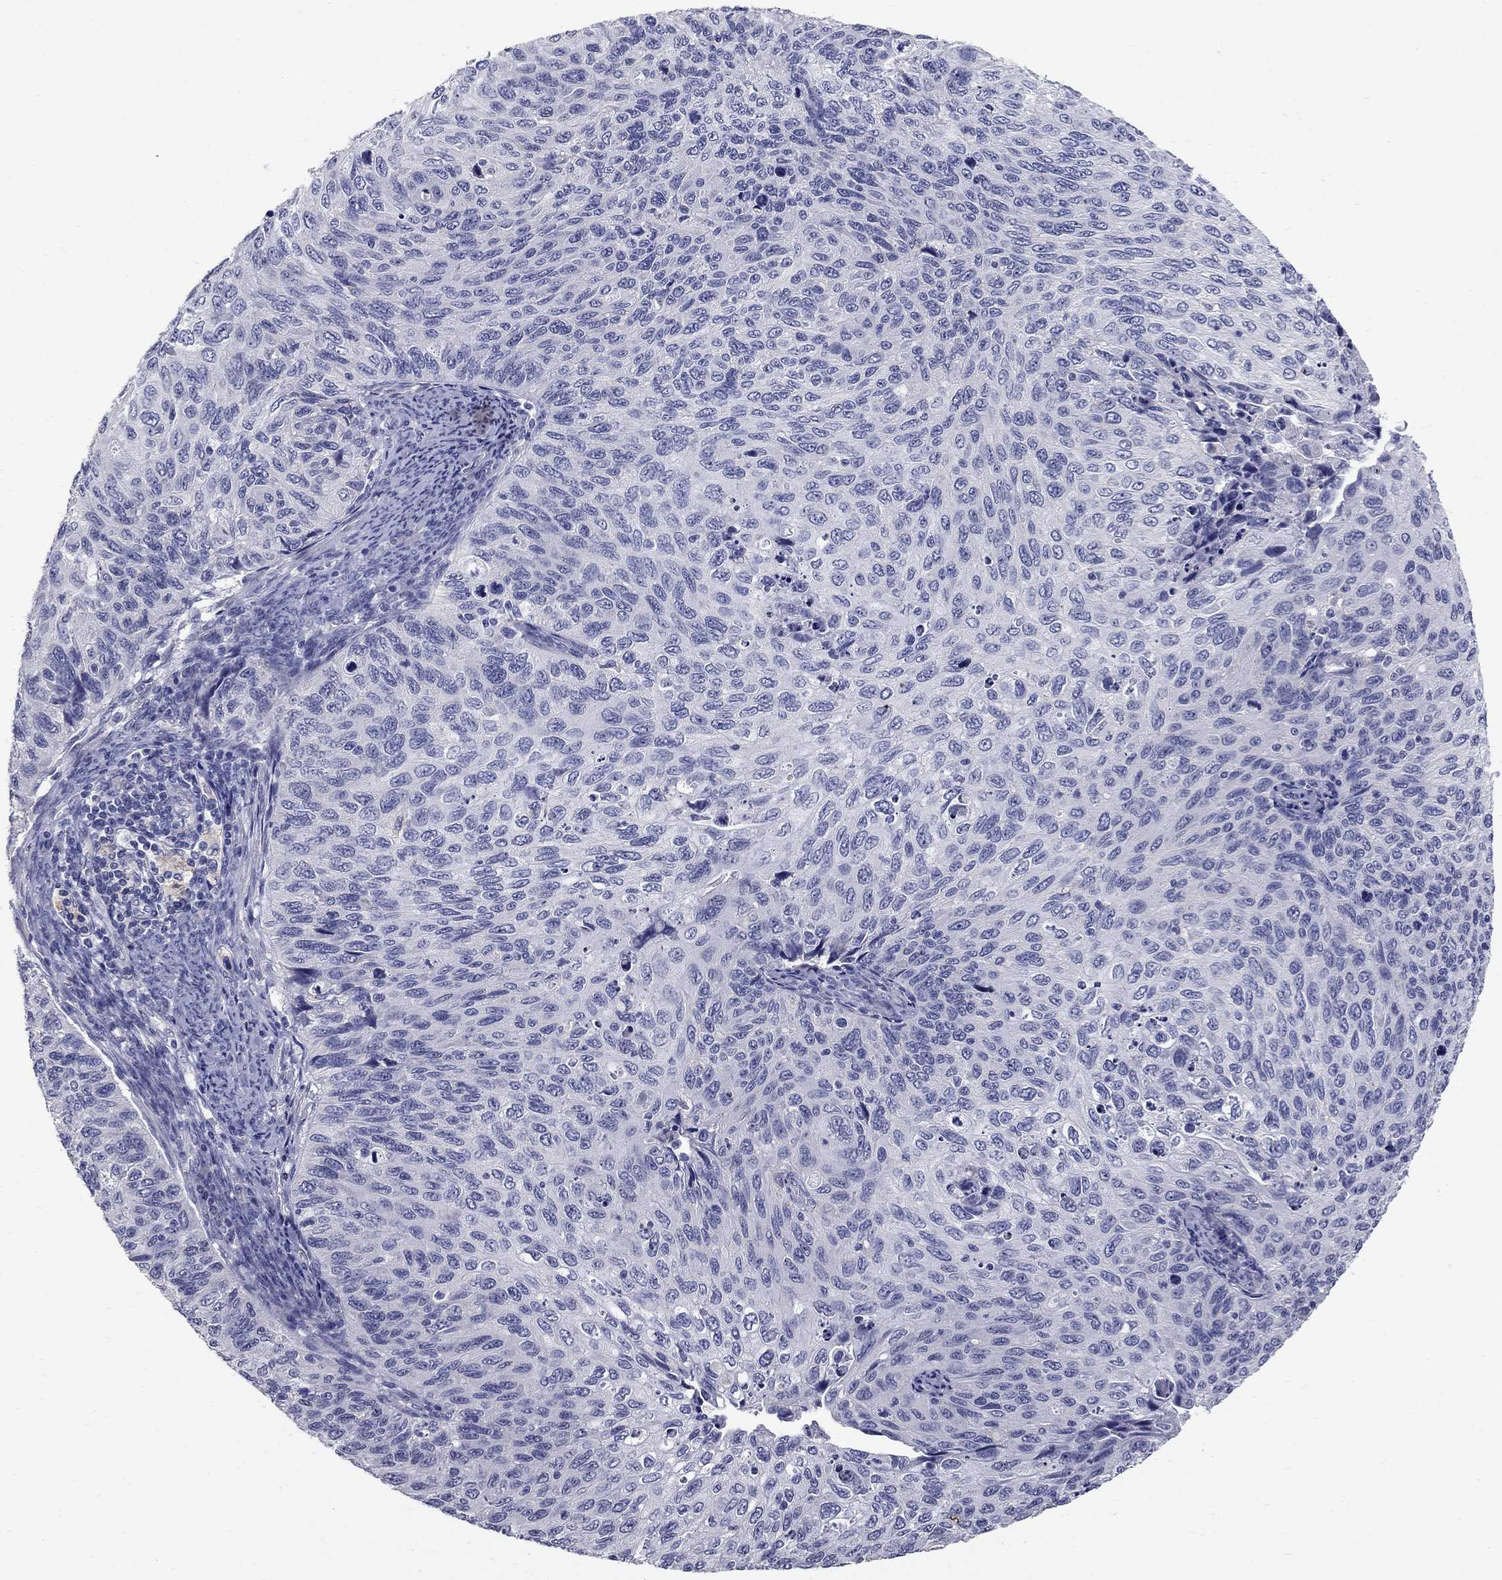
{"staining": {"intensity": "negative", "quantity": "none", "location": "none"}, "tissue": "cervical cancer", "cell_type": "Tumor cells", "image_type": "cancer", "snomed": [{"axis": "morphology", "description": "Squamous cell carcinoma, NOS"}, {"axis": "topography", "description": "Cervix"}], "caption": "Immunohistochemical staining of squamous cell carcinoma (cervical) exhibits no significant expression in tumor cells. (DAB (3,3'-diaminobenzidine) immunohistochemistry with hematoxylin counter stain).", "gene": "TP53TG5", "patient": {"sex": "female", "age": 70}}